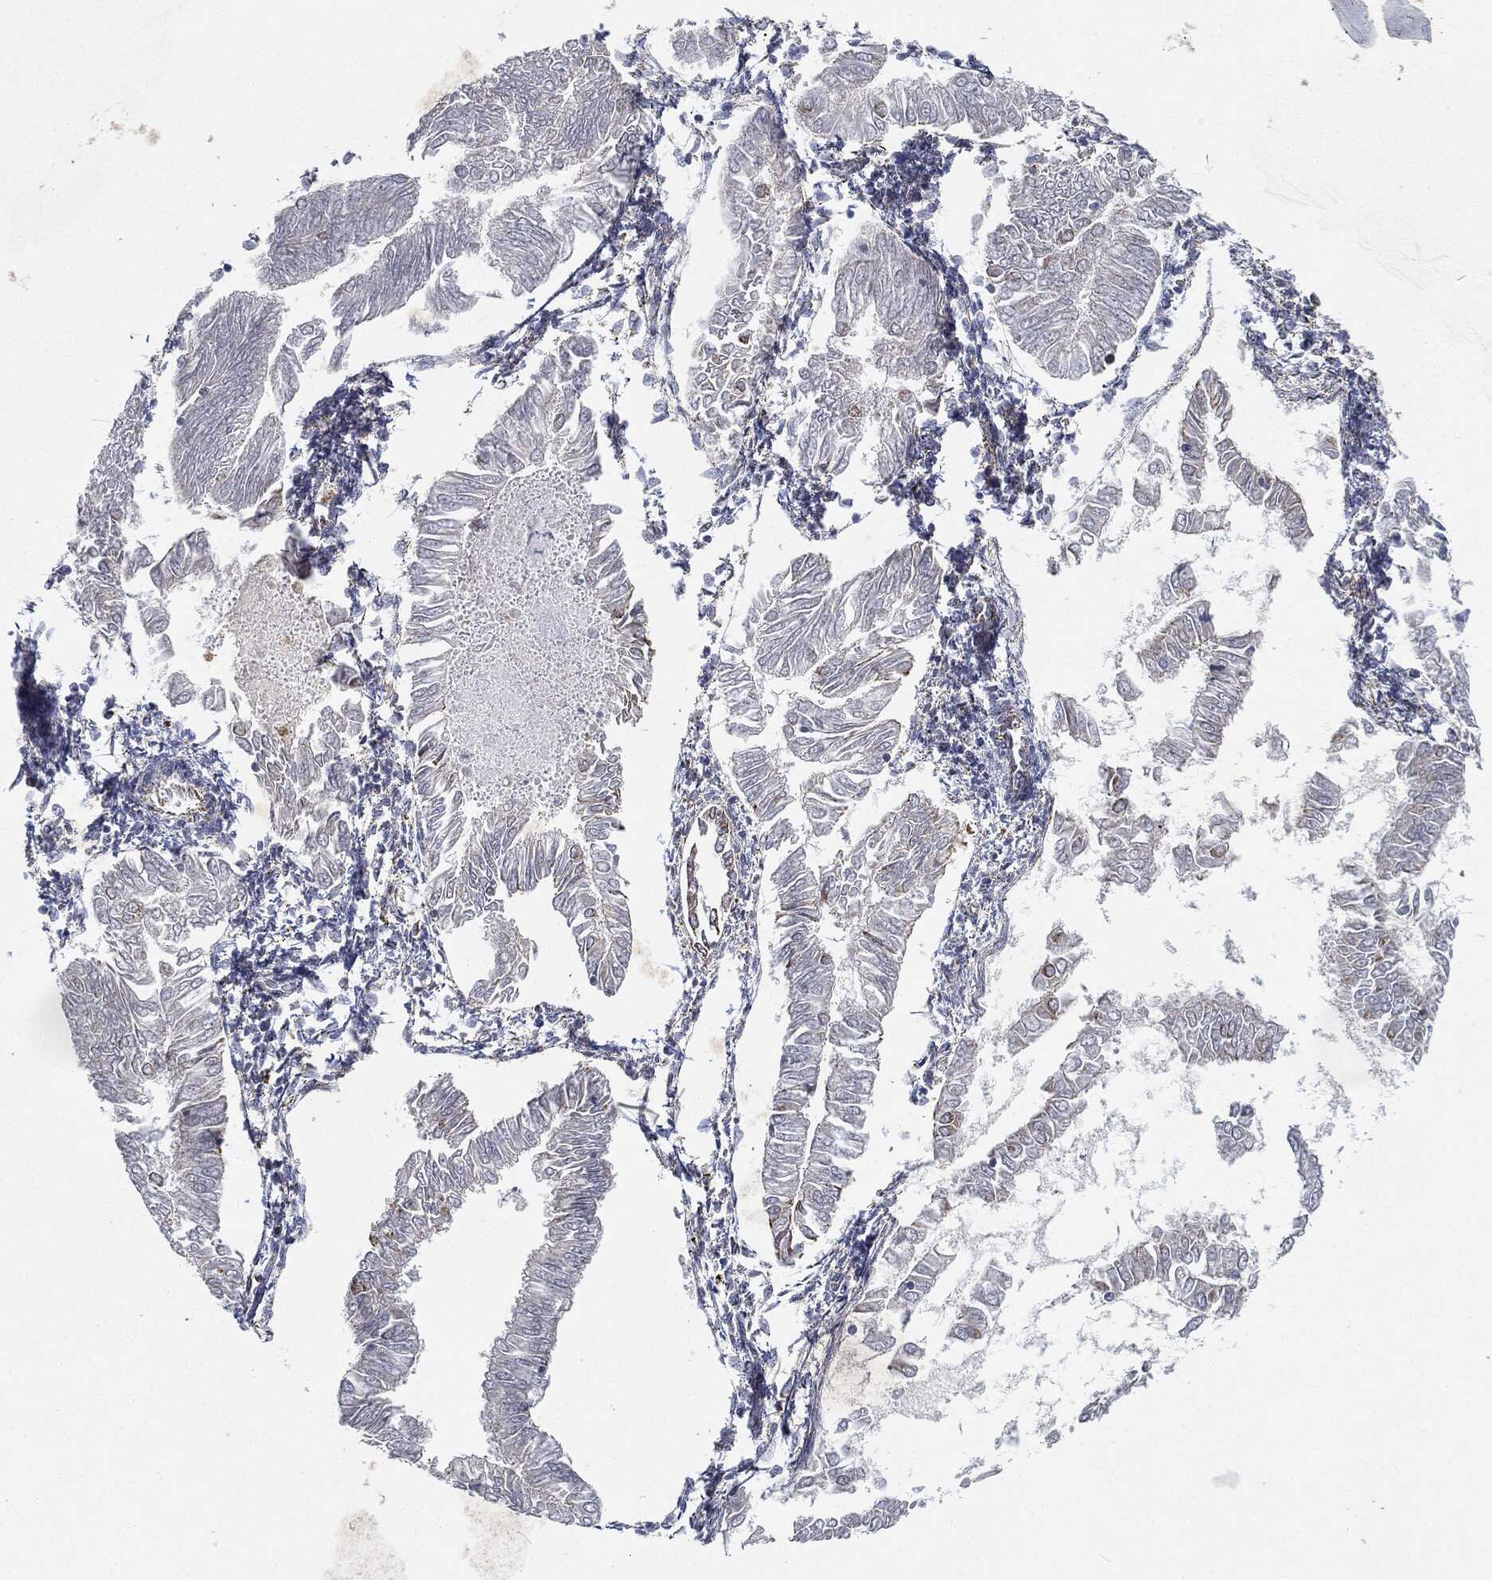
{"staining": {"intensity": "negative", "quantity": "none", "location": "none"}, "tissue": "endometrial cancer", "cell_type": "Tumor cells", "image_type": "cancer", "snomed": [{"axis": "morphology", "description": "Adenocarcinoma, NOS"}, {"axis": "topography", "description": "Endometrium"}], "caption": "Adenocarcinoma (endometrial) was stained to show a protein in brown. There is no significant staining in tumor cells.", "gene": "CAPN15", "patient": {"sex": "female", "age": 53}}